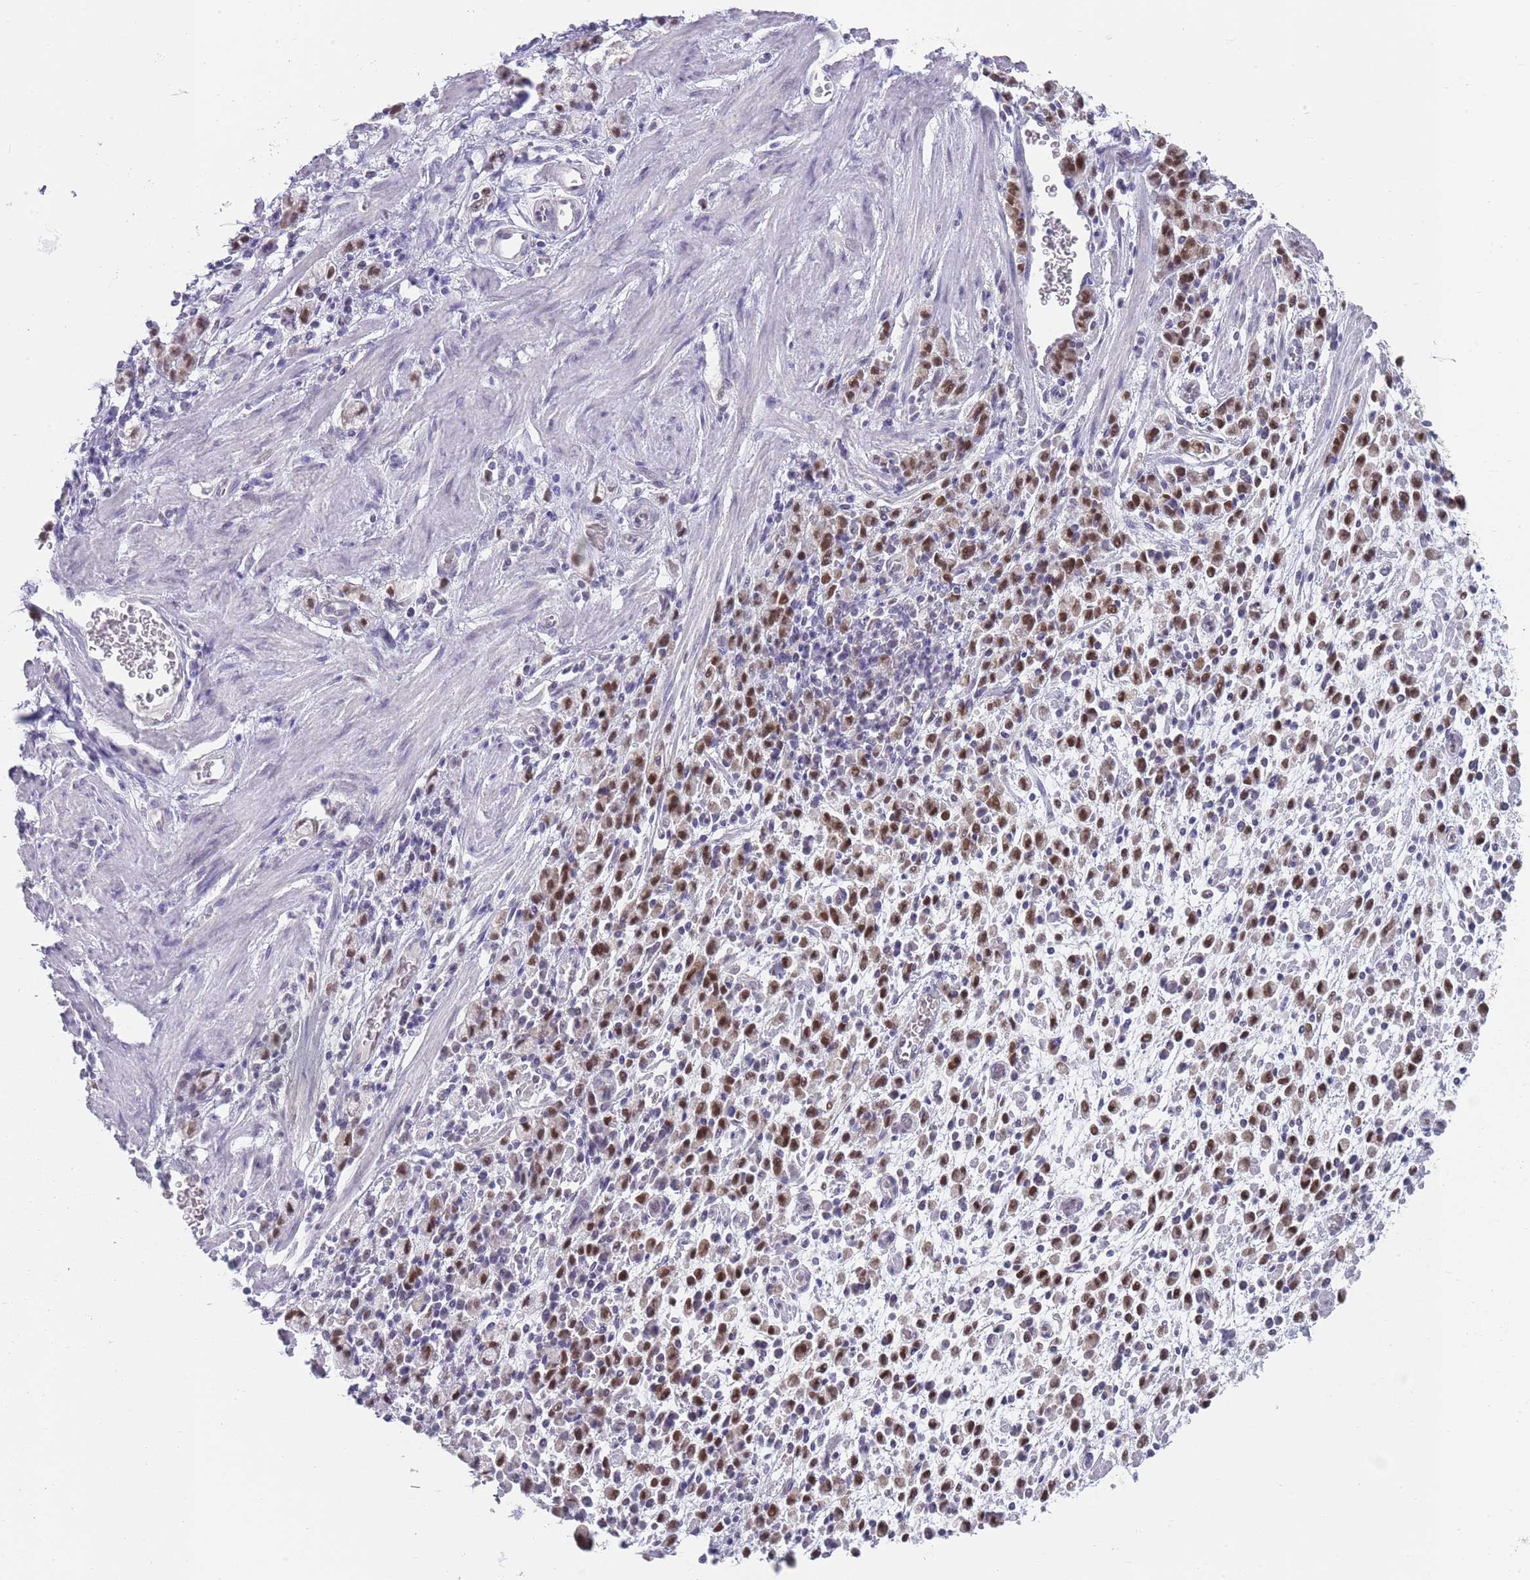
{"staining": {"intensity": "moderate", "quantity": ">75%", "location": "nuclear"}, "tissue": "stomach cancer", "cell_type": "Tumor cells", "image_type": "cancer", "snomed": [{"axis": "morphology", "description": "Adenocarcinoma, NOS"}, {"axis": "topography", "description": "Stomach"}], "caption": "A histopathology image of stomach cancer (adenocarcinoma) stained for a protein shows moderate nuclear brown staining in tumor cells.", "gene": "SEPHS2", "patient": {"sex": "male", "age": 77}}